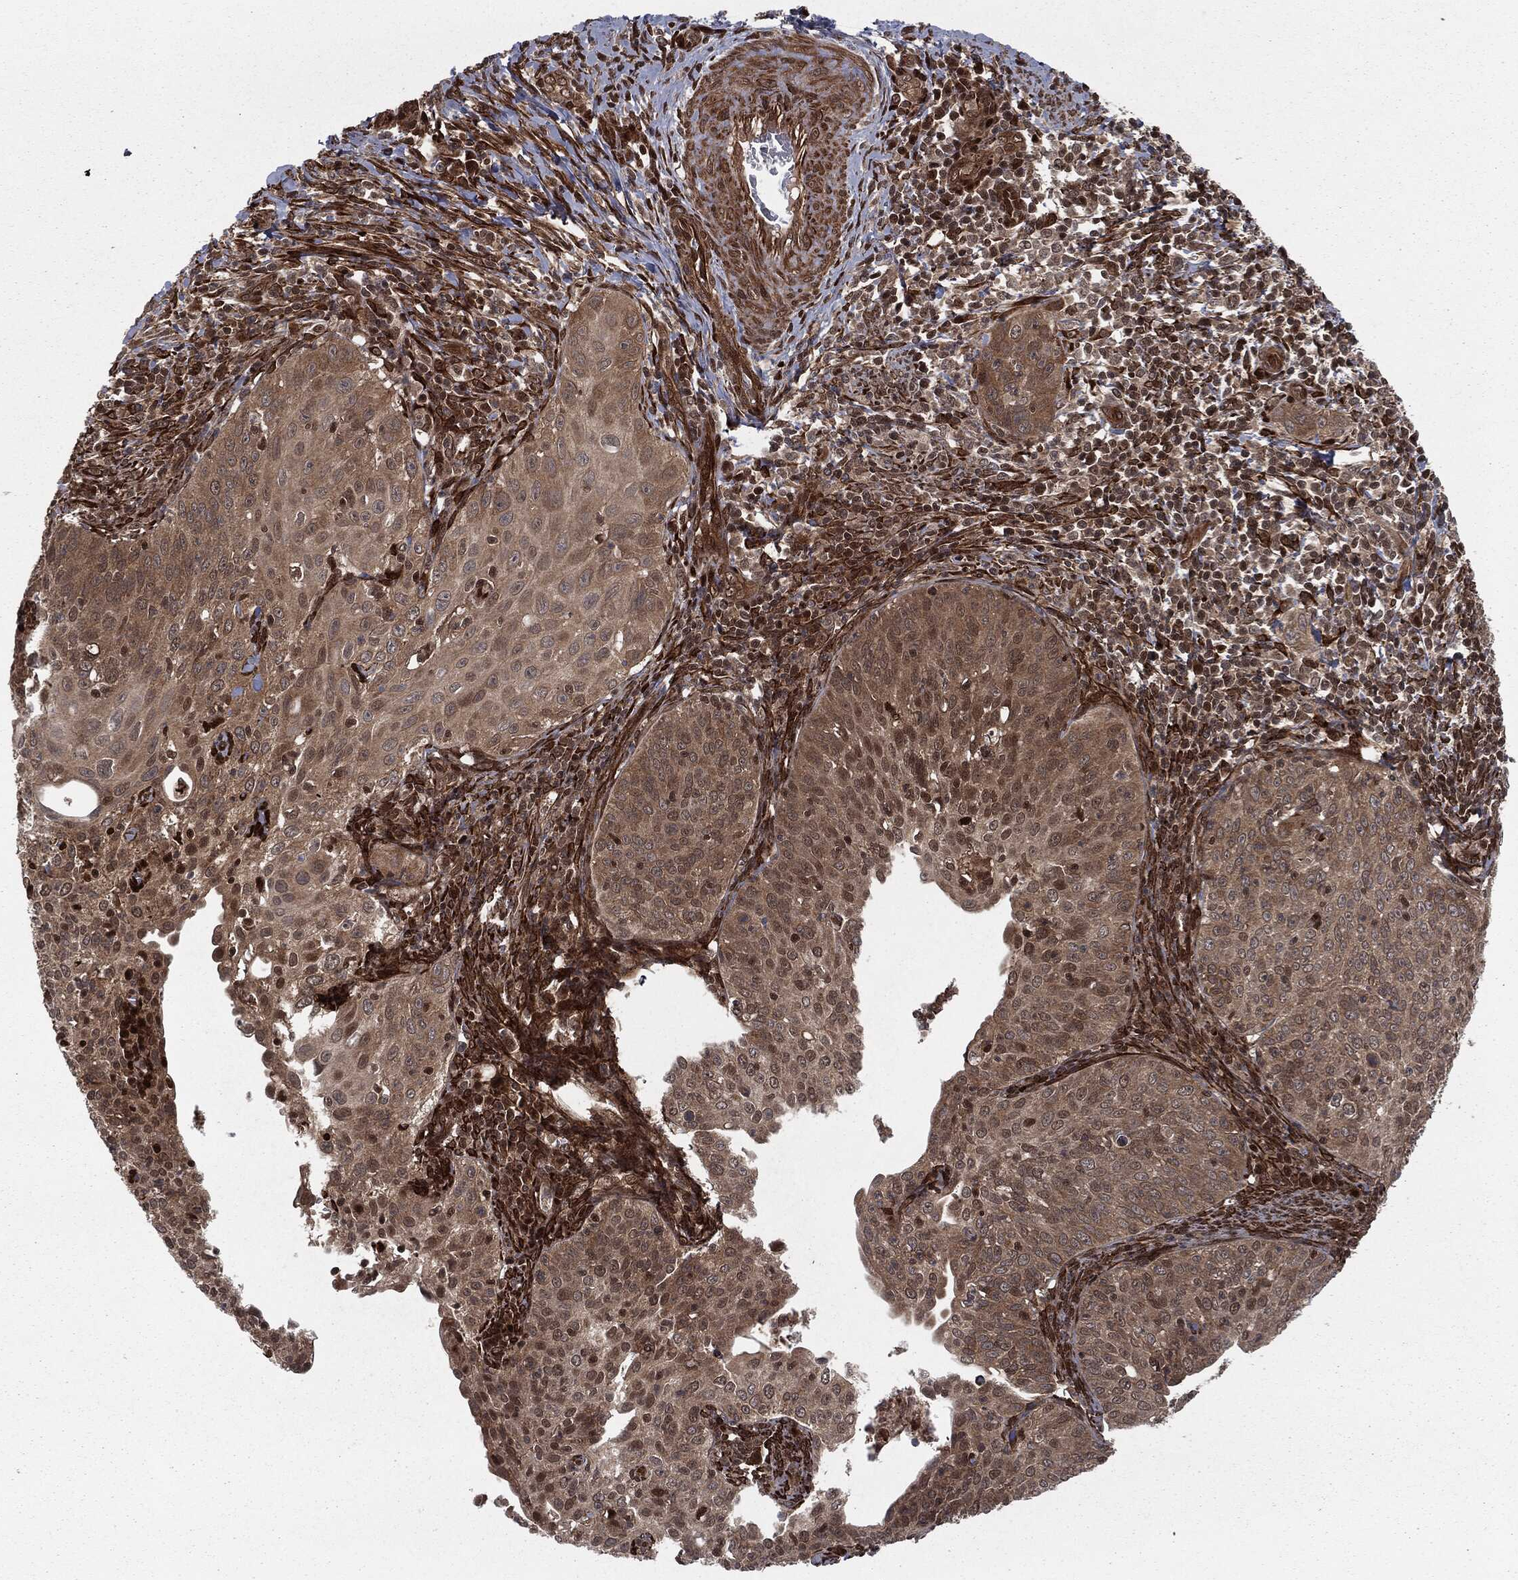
{"staining": {"intensity": "weak", "quantity": "25%-75%", "location": "cytoplasmic/membranous,nuclear"}, "tissue": "cervical cancer", "cell_type": "Tumor cells", "image_type": "cancer", "snomed": [{"axis": "morphology", "description": "Squamous cell carcinoma, NOS"}, {"axis": "topography", "description": "Cervix"}], "caption": "Protein staining of squamous cell carcinoma (cervical) tissue displays weak cytoplasmic/membranous and nuclear staining in about 25%-75% of tumor cells.", "gene": "RANBP9", "patient": {"sex": "female", "age": 30}}